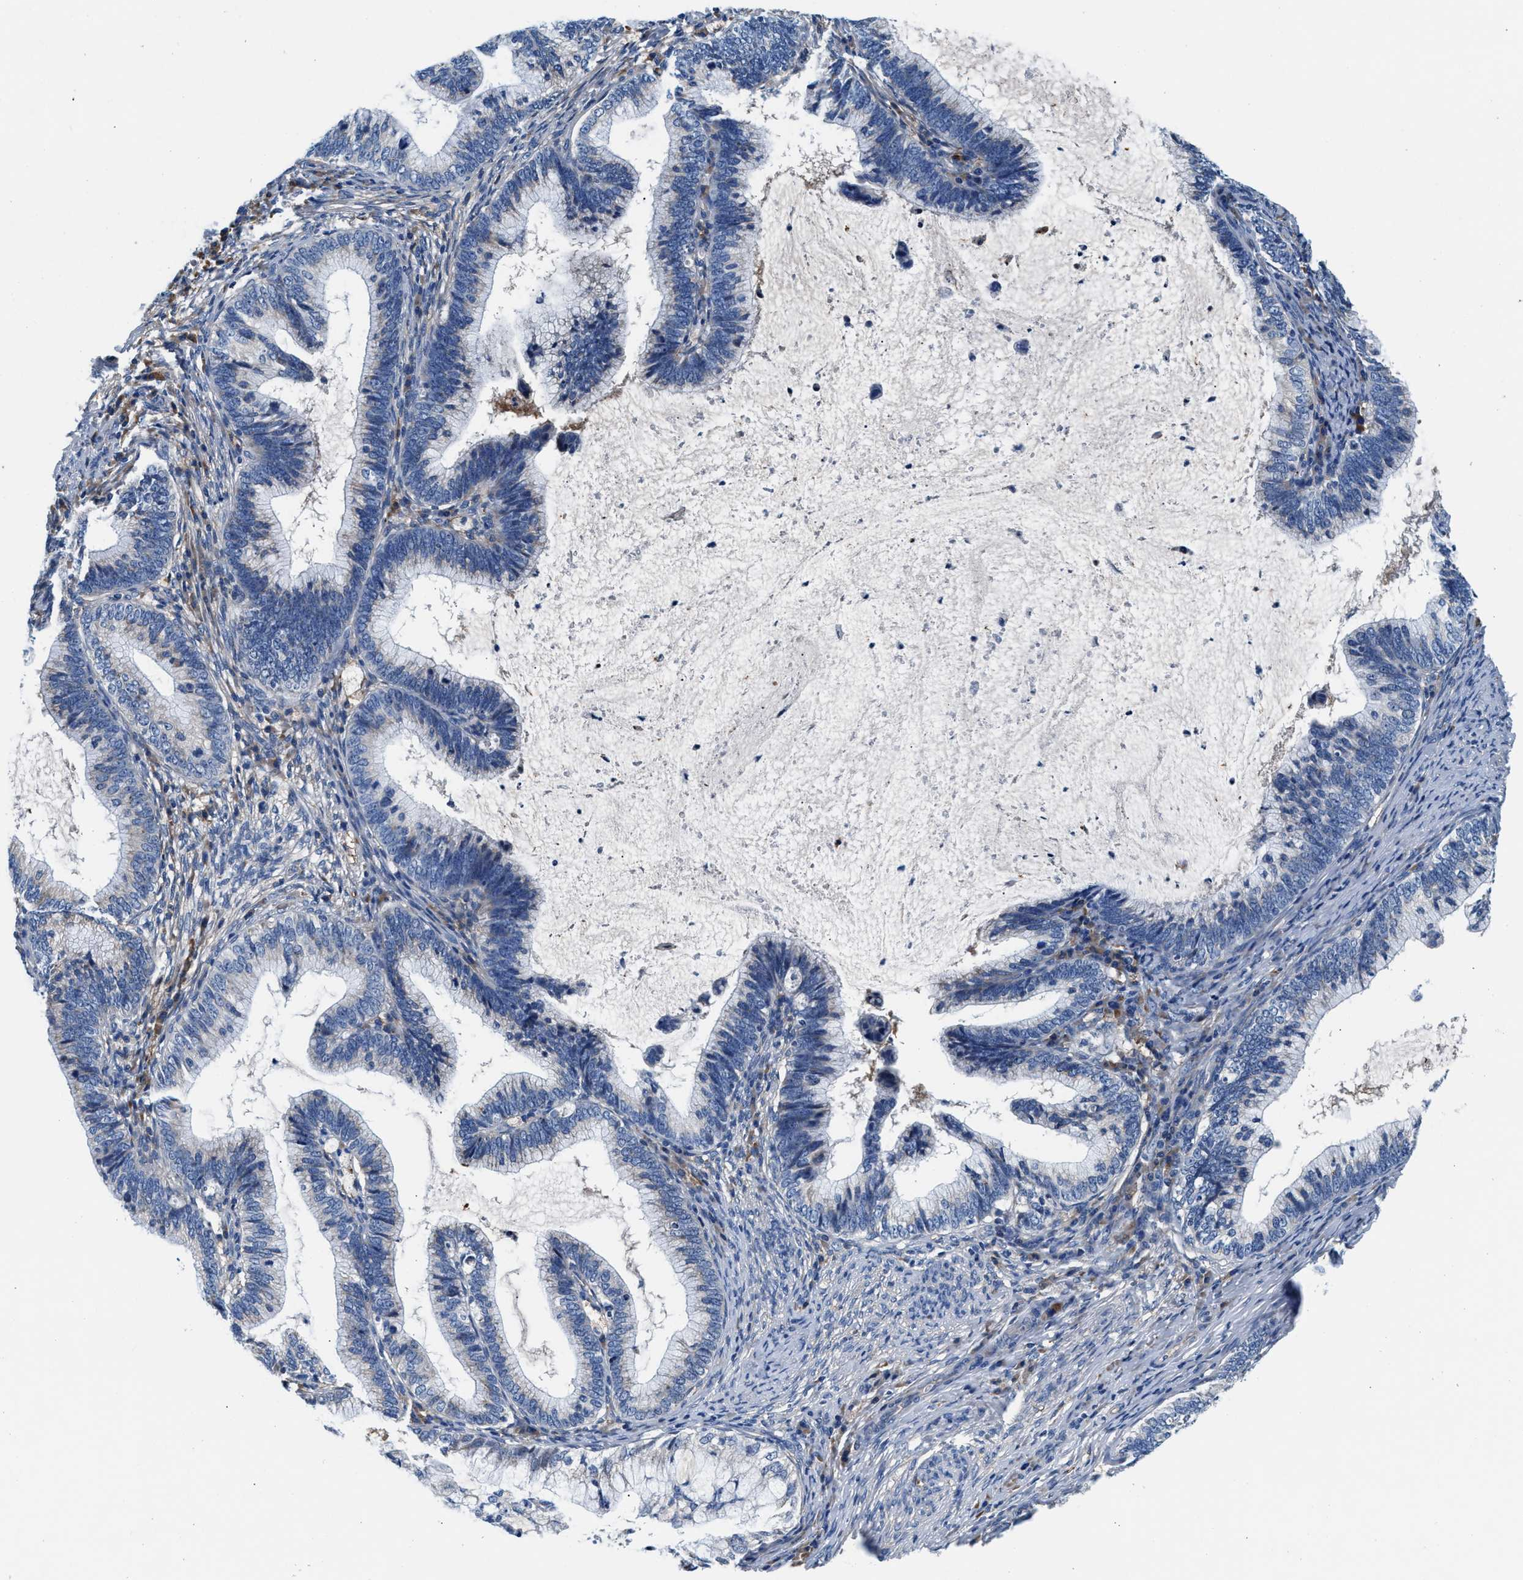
{"staining": {"intensity": "negative", "quantity": "none", "location": "none"}, "tissue": "cervical cancer", "cell_type": "Tumor cells", "image_type": "cancer", "snomed": [{"axis": "morphology", "description": "Adenocarcinoma, NOS"}, {"axis": "topography", "description": "Cervix"}], "caption": "Immunohistochemical staining of cervical cancer exhibits no significant staining in tumor cells. The staining is performed using DAB brown chromogen with nuclei counter-stained in using hematoxylin.", "gene": "SLFN11", "patient": {"sex": "female", "age": 36}}